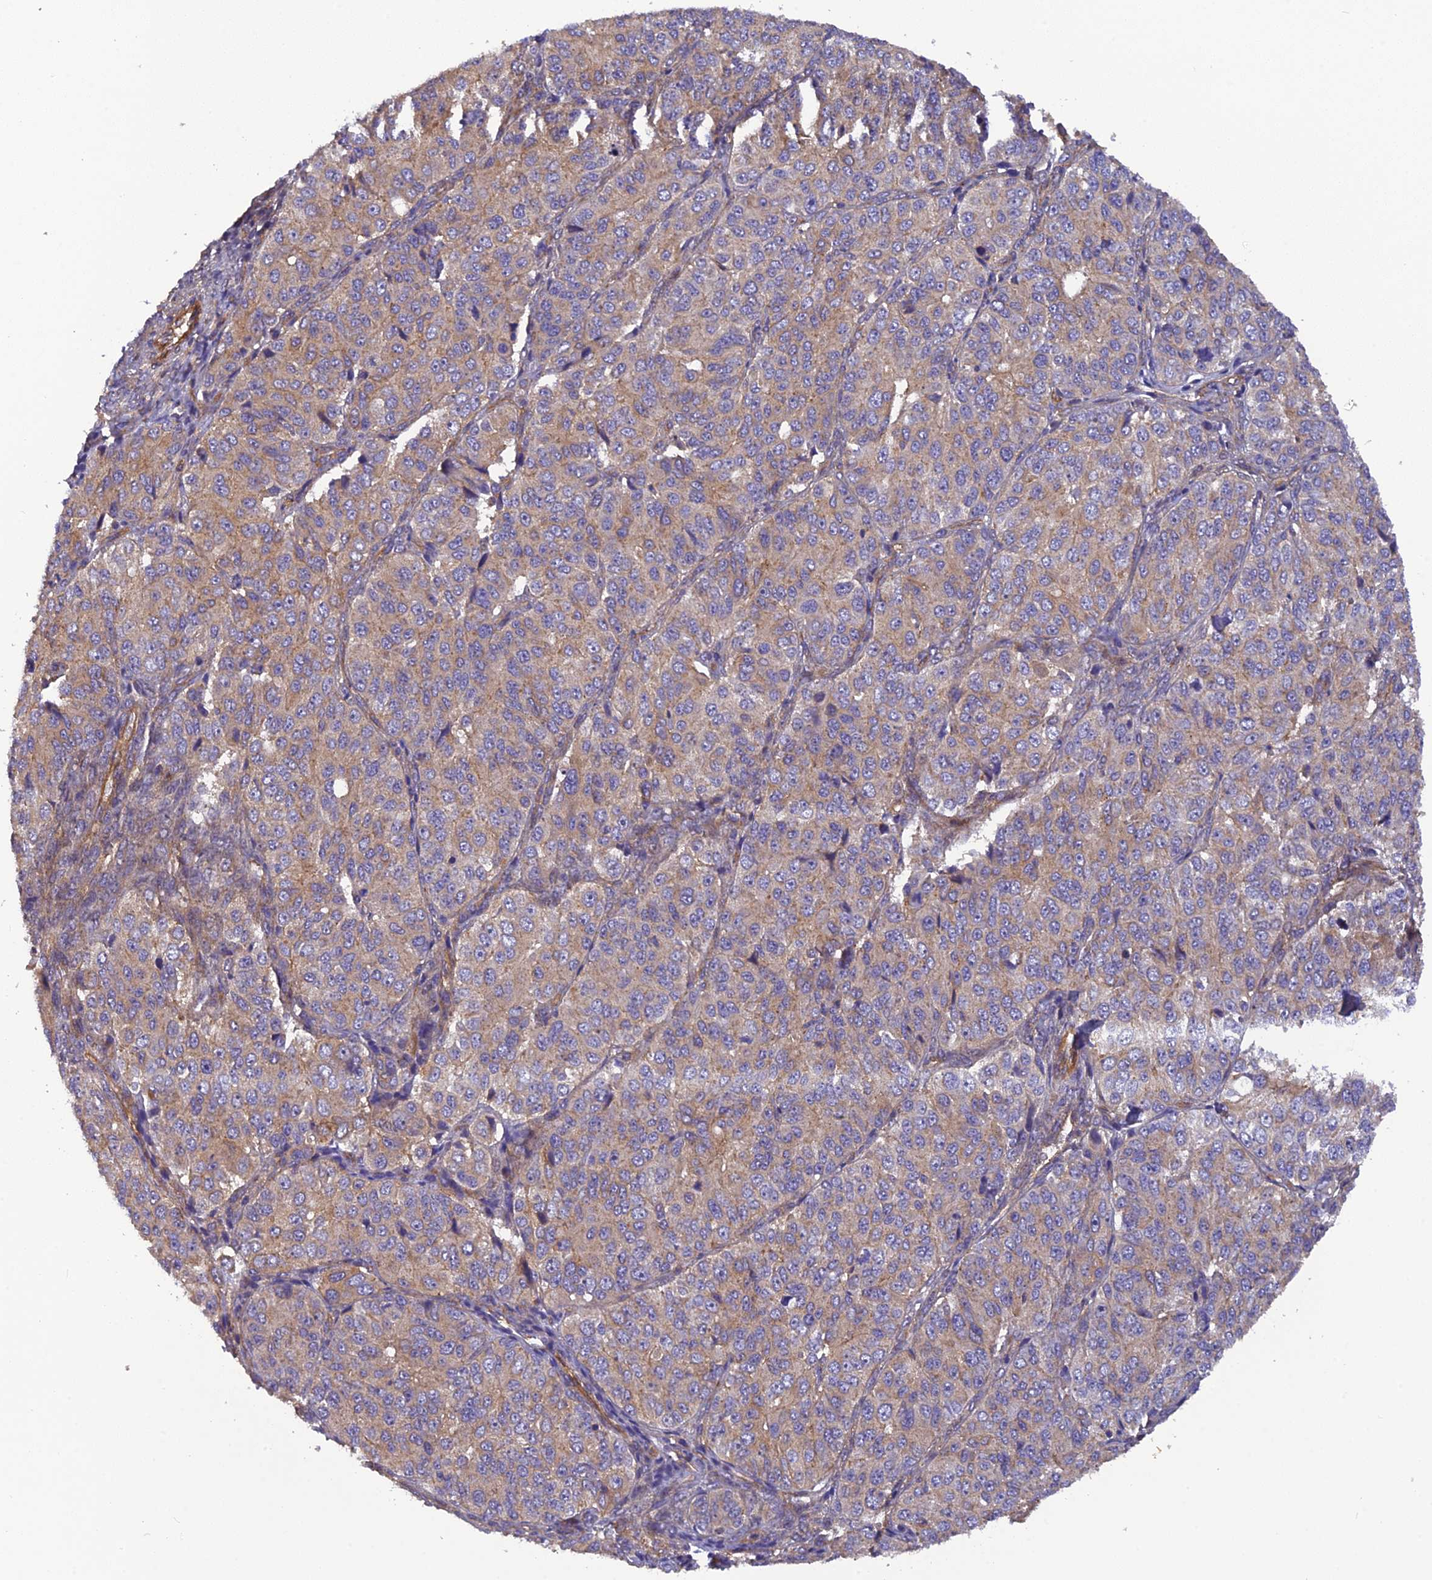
{"staining": {"intensity": "moderate", "quantity": ">75%", "location": "cytoplasmic/membranous"}, "tissue": "ovarian cancer", "cell_type": "Tumor cells", "image_type": "cancer", "snomed": [{"axis": "morphology", "description": "Carcinoma, endometroid"}, {"axis": "topography", "description": "Ovary"}], "caption": "The photomicrograph reveals immunohistochemical staining of ovarian endometroid carcinoma. There is moderate cytoplasmic/membranous expression is identified in about >75% of tumor cells. Using DAB (brown) and hematoxylin (blue) stains, captured at high magnification using brightfield microscopy.", "gene": "ADAMTS15", "patient": {"sex": "female", "age": 51}}